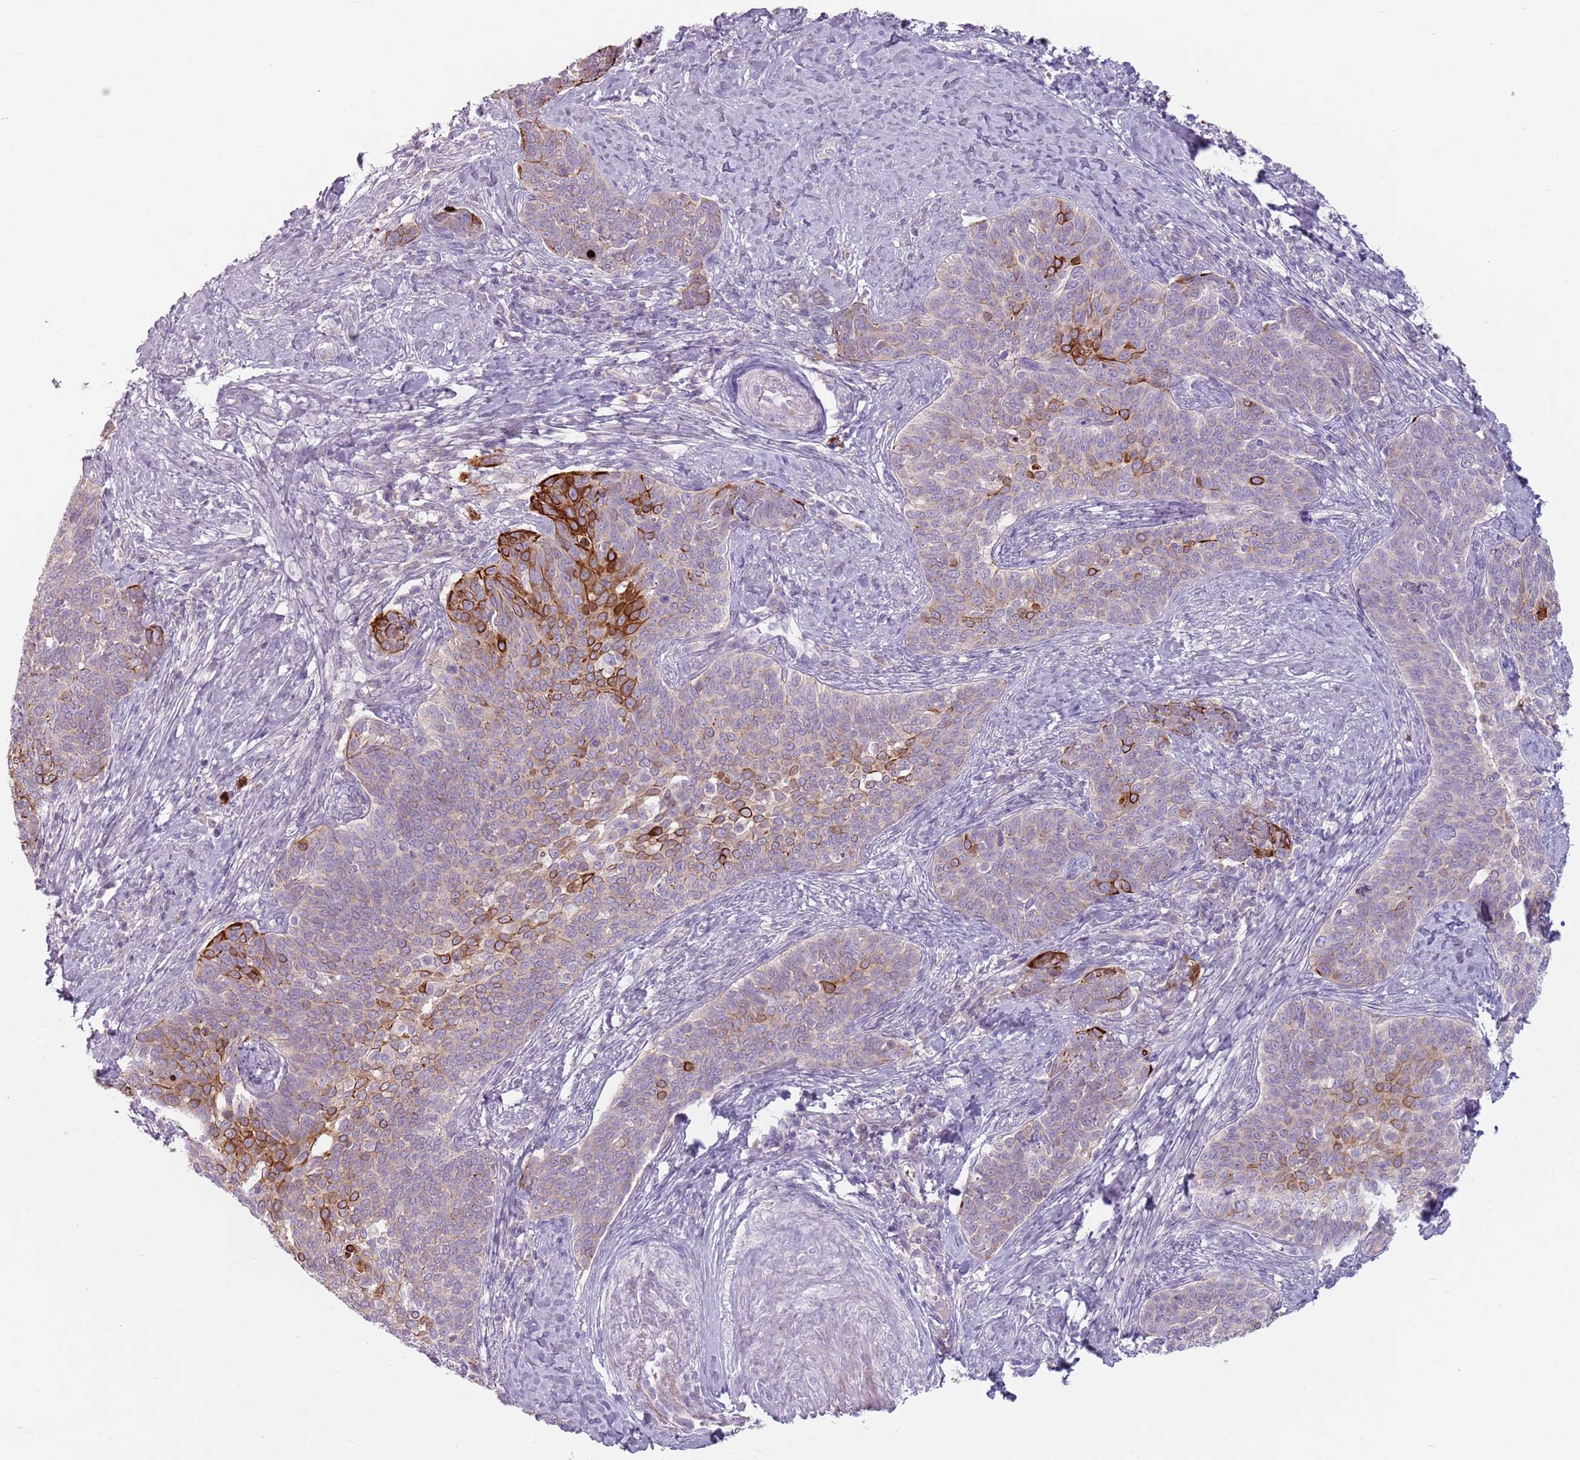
{"staining": {"intensity": "strong", "quantity": "<25%", "location": "cytoplasmic/membranous"}, "tissue": "cervical cancer", "cell_type": "Tumor cells", "image_type": "cancer", "snomed": [{"axis": "morphology", "description": "Squamous cell carcinoma, NOS"}, {"axis": "topography", "description": "Cervix"}], "caption": "Approximately <25% of tumor cells in human cervical cancer reveal strong cytoplasmic/membranous protein positivity as visualized by brown immunohistochemical staining.", "gene": "HSPA14", "patient": {"sex": "female", "age": 39}}